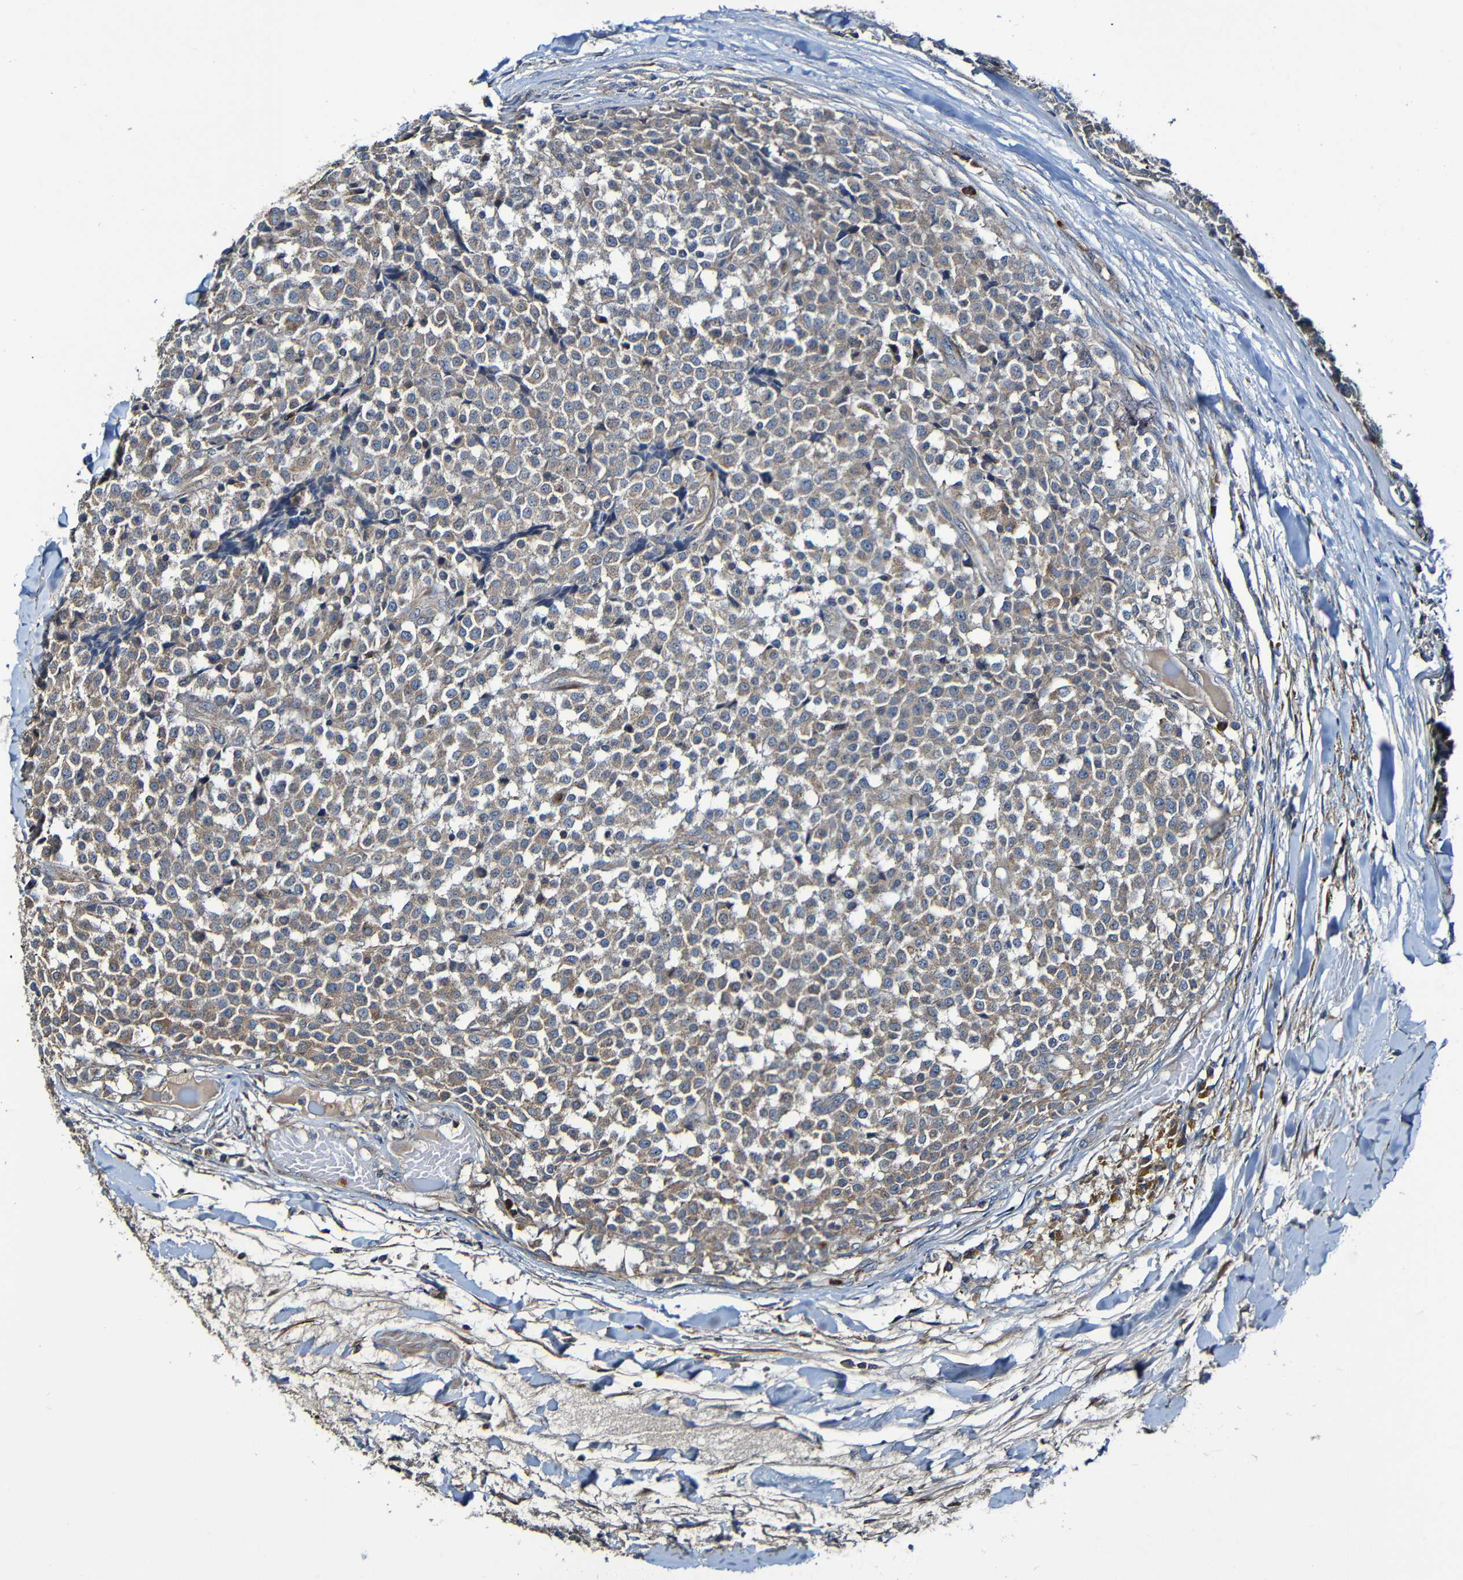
{"staining": {"intensity": "weak", "quantity": "25%-75%", "location": "cytoplasmic/membranous"}, "tissue": "testis cancer", "cell_type": "Tumor cells", "image_type": "cancer", "snomed": [{"axis": "morphology", "description": "Seminoma, NOS"}, {"axis": "topography", "description": "Testis"}], "caption": "Immunohistochemical staining of human testis cancer (seminoma) shows low levels of weak cytoplasmic/membranous protein expression in approximately 25%-75% of tumor cells.", "gene": "ADAM15", "patient": {"sex": "male", "age": 59}}